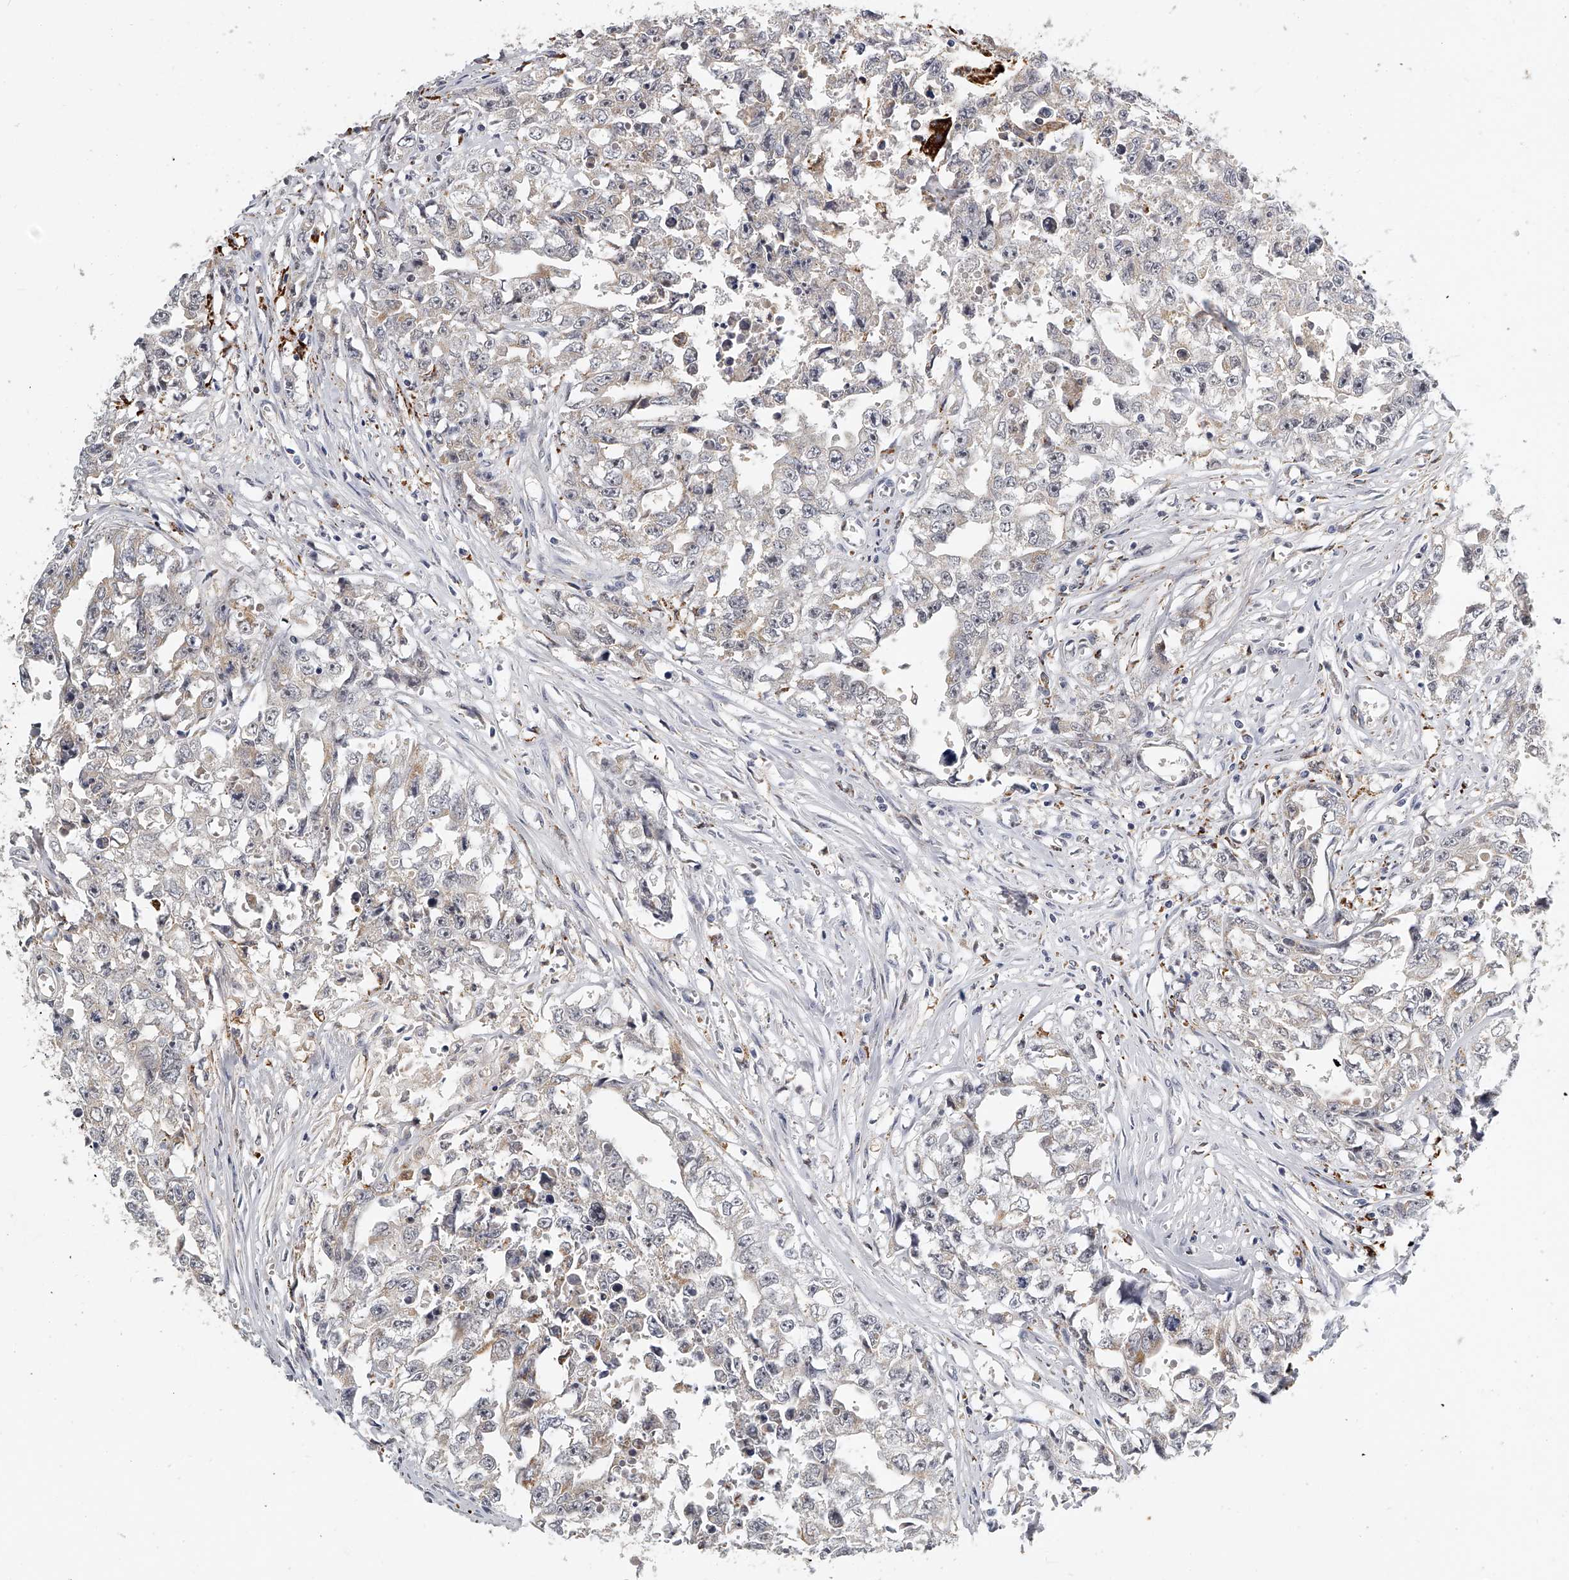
{"staining": {"intensity": "weak", "quantity": "<25%", "location": "cytoplasmic/membranous"}, "tissue": "testis cancer", "cell_type": "Tumor cells", "image_type": "cancer", "snomed": [{"axis": "morphology", "description": "Seminoma, NOS"}, {"axis": "morphology", "description": "Carcinoma, Embryonal, NOS"}, {"axis": "topography", "description": "Testis"}], "caption": "A micrograph of human testis cancer (embryonal carcinoma) is negative for staining in tumor cells.", "gene": "KLHL7", "patient": {"sex": "male", "age": 43}}